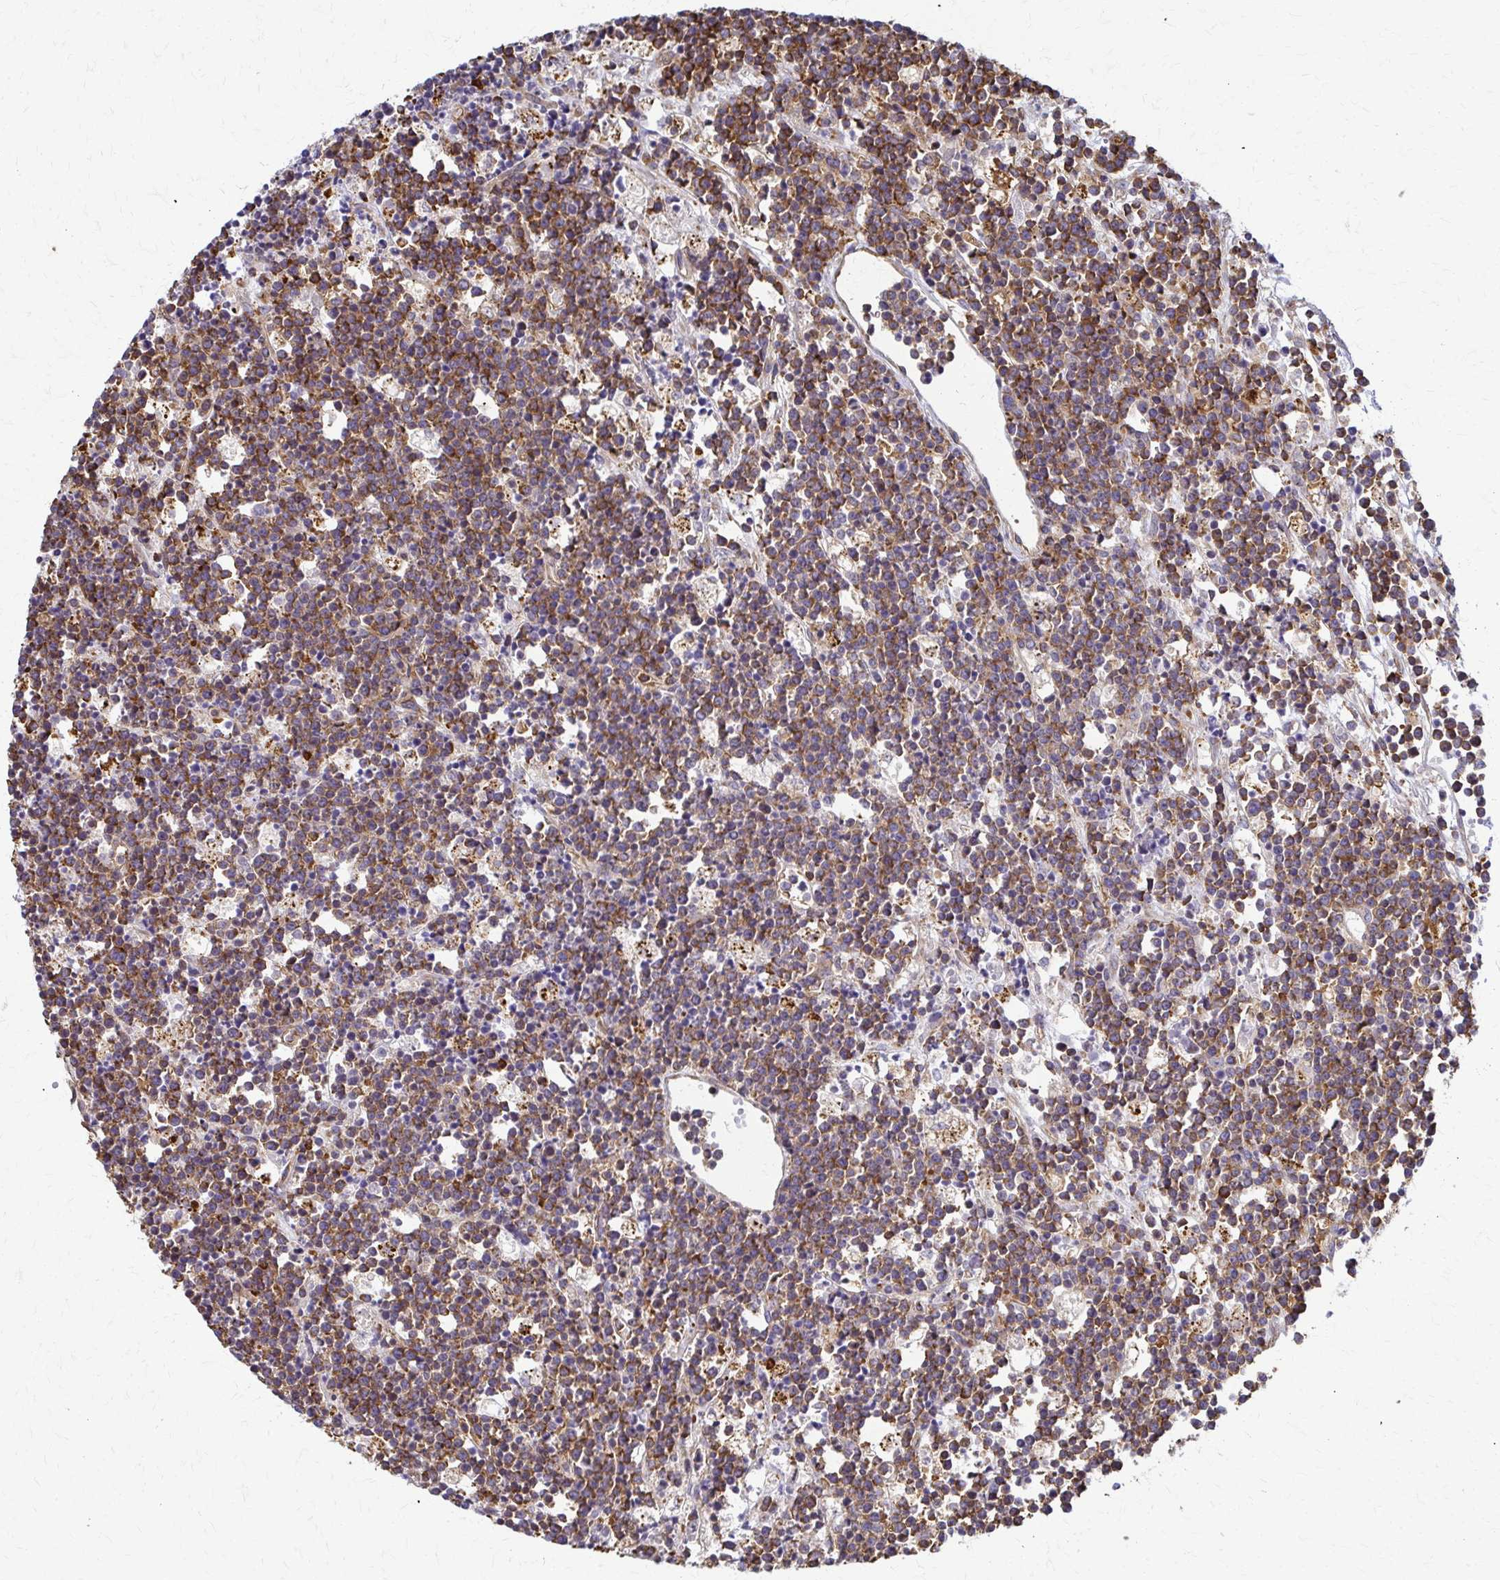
{"staining": {"intensity": "moderate", "quantity": ">75%", "location": "cytoplasmic/membranous"}, "tissue": "lymphoma", "cell_type": "Tumor cells", "image_type": "cancer", "snomed": [{"axis": "morphology", "description": "Malignant lymphoma, non-Hodgkin's type, High grade"}, {"axis": "topography", "description": "Ovary"}], "caption": "Lymphoma stained with DAB (3,3'-diaminobenzidine) immunohistochemistry (IHC) reveals medium levels of moderate cytoplasmic/membranous expression in about >75% of tumor cells. The staining was performed using DAB (3,3'-diaminobenzidine) to visualize the protein expression in brown, while the nuclei were stained in blue with hematoxylin (Magnification: 20x).", "gene": "WASF2", "patient": {"sex": "female", "age": 56}}